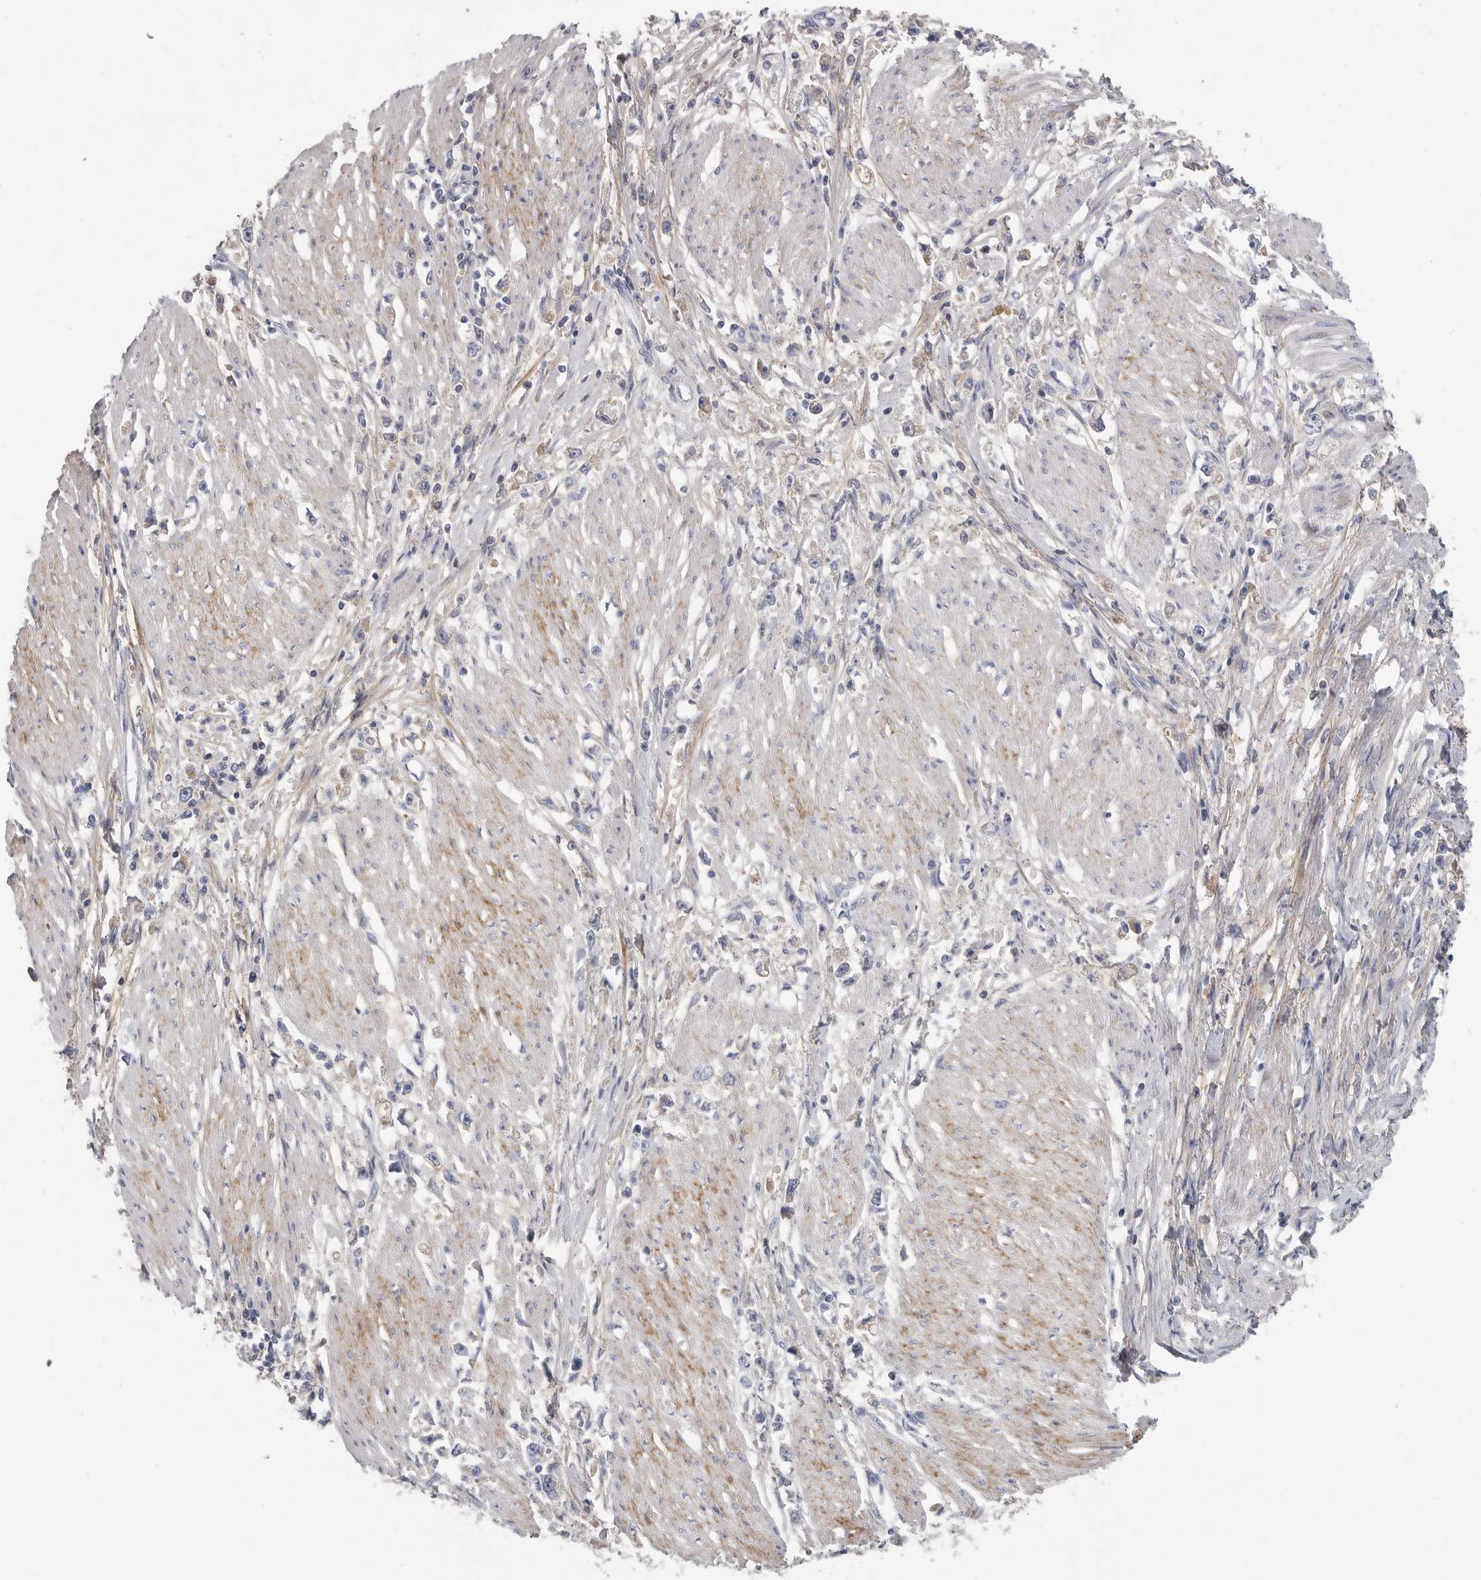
{"staining": {"intensity": "negative", "quantity": "none", "location": "none"}, "tissue": "stomach cancer", "cell_type": "Tumor cells", "image_type": "cancer", "snomed": [{"axis": "morphology", "description": "Adenocarcinoma, NOS"}, {"axis": "topography", "description": "Stomach"}], "caption": "Tumor cells show no significant staining in stomach cancer (adenocarcinoma).", "gene": "SDC3", "patient": {"sex": "female", "age": 59}}